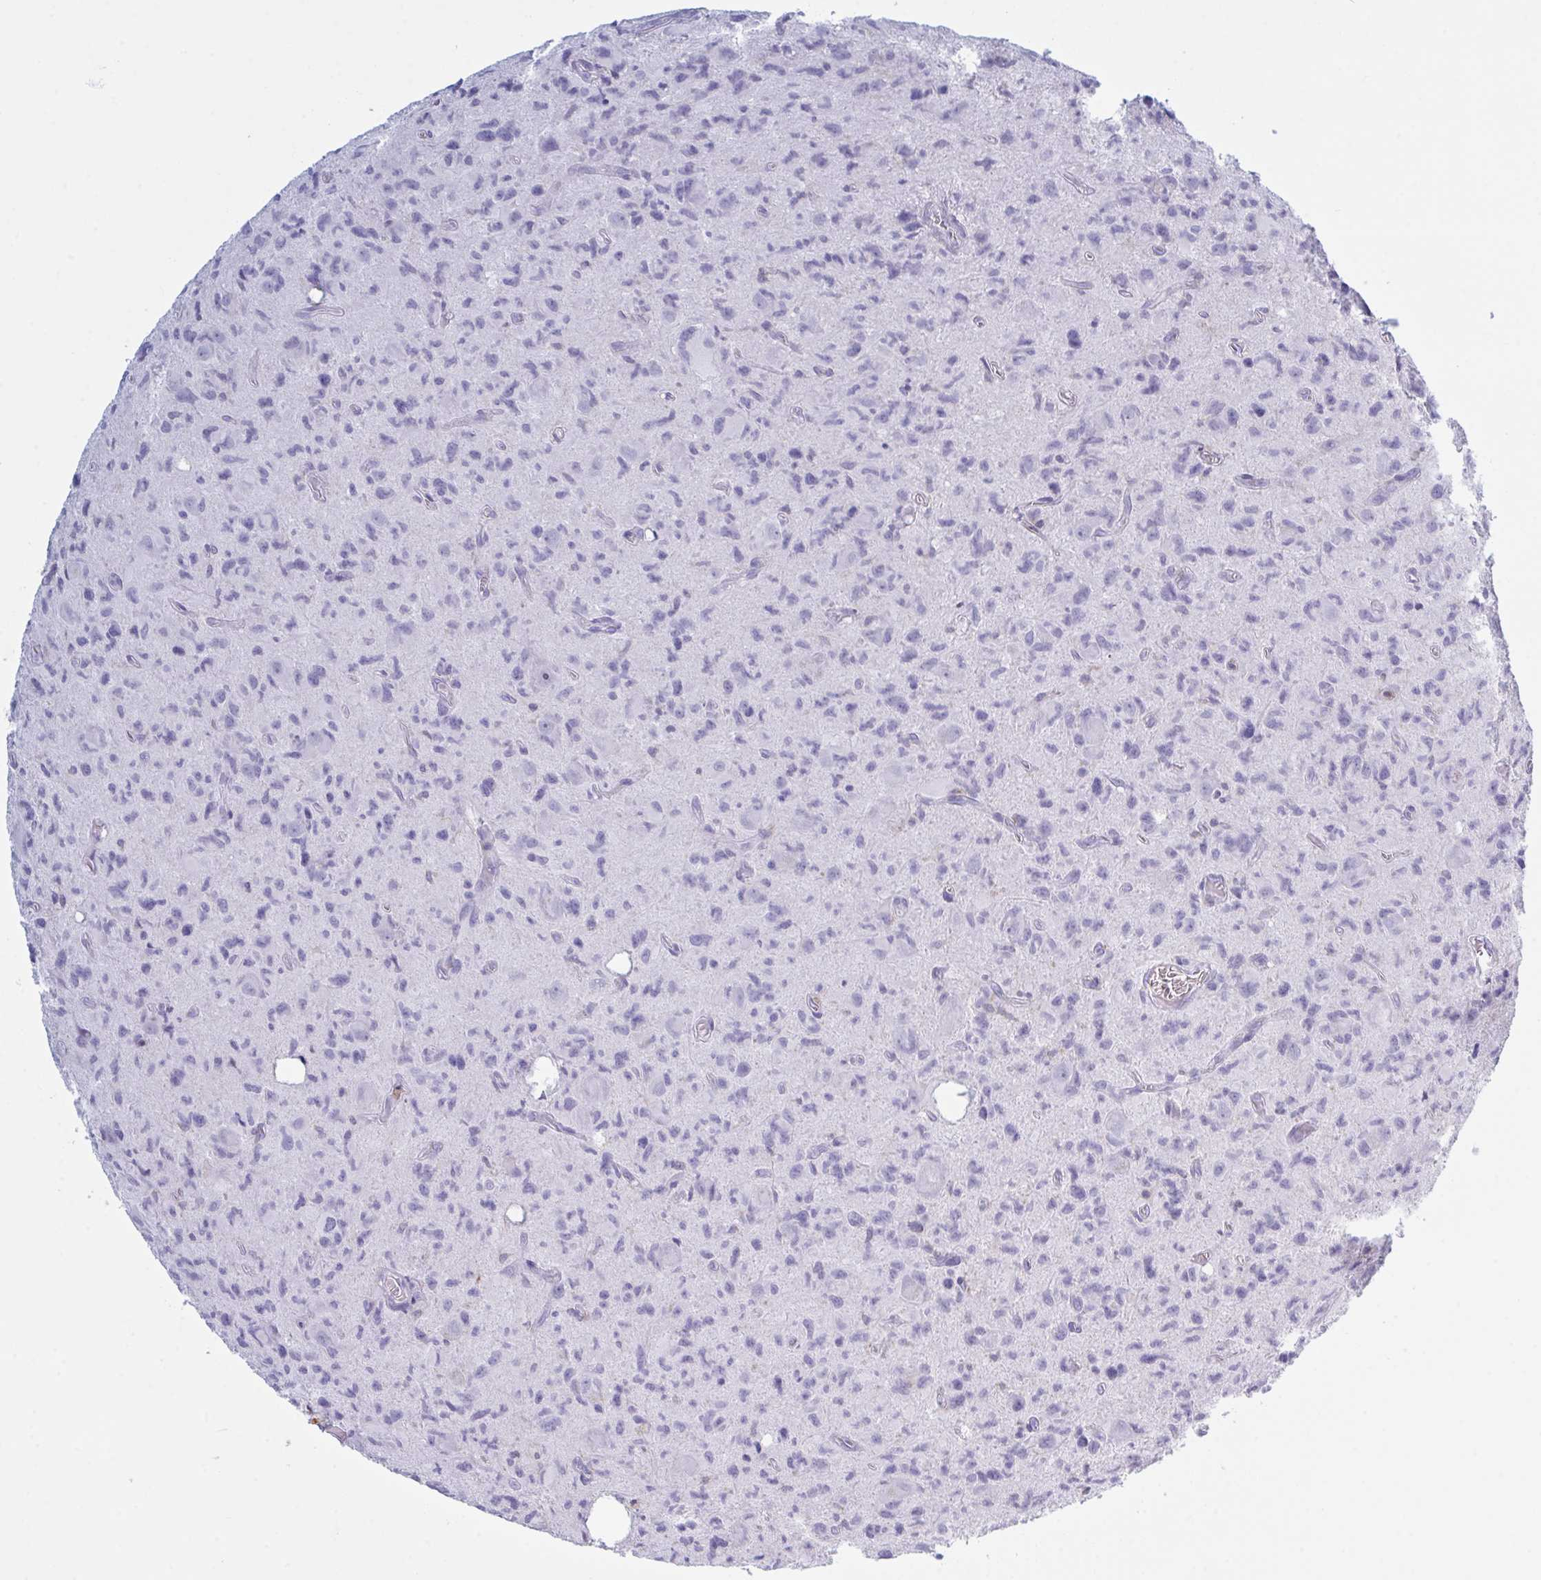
{"staining": {"intensity": "negative", "quantity": "none", "location": "none"}, "tissue": "glioma", "cell_type": "Tumor cells", "image_type": "cancer", "snomed": [{"axis": "morphology", "description": "Glioma, malignant, High grade"}, {"axis": "topography", "description": "Brain"}], "caption": "Glioma was stained to show a protein in brown. There is no significant expression in tumor cells.", "gene": "MYO1F", "patient": {"sex": "male", "age": 76}}